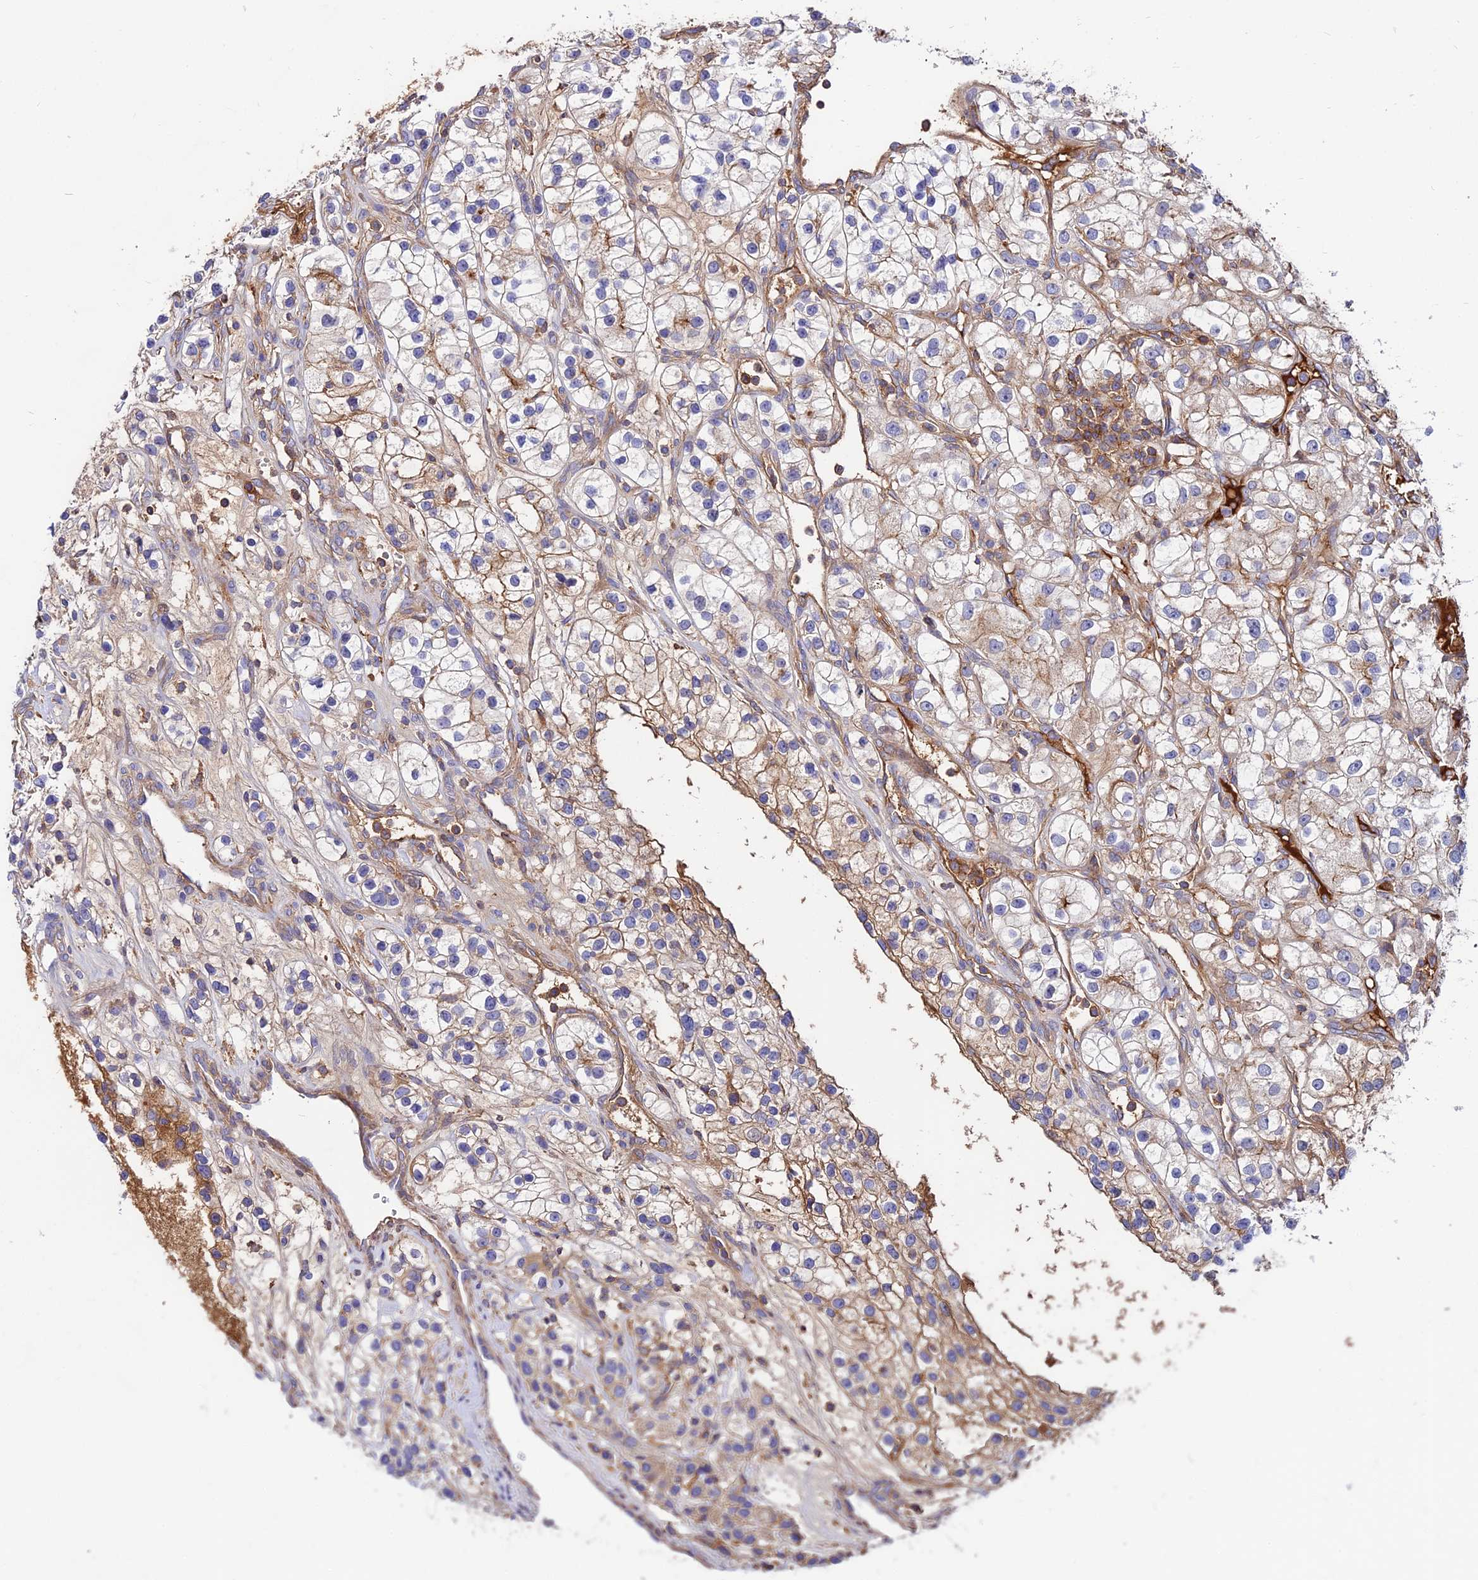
{"staining": {"intensity": "moderate", "quantity": "<25%", "location": "cytoplasmic/membranous"}, "tissue": "renal cancer", "cell_type": "Tumor cells", "image_type": "cancer", "snomed": [{"axis": "morphology", "description": "Adenocarcinoma, NOS"}, {"axis": "topography", "description": "Kidney"}], "caption": "DAB immunohistochemical staining of human renal cancer (adenocarcinoma) shows moderate cytoplasmic/membranous protein positivity in approximately <25% of tumor cells.", "gene": "PYM1", "patient": {"sex": "female", "age": 57}}